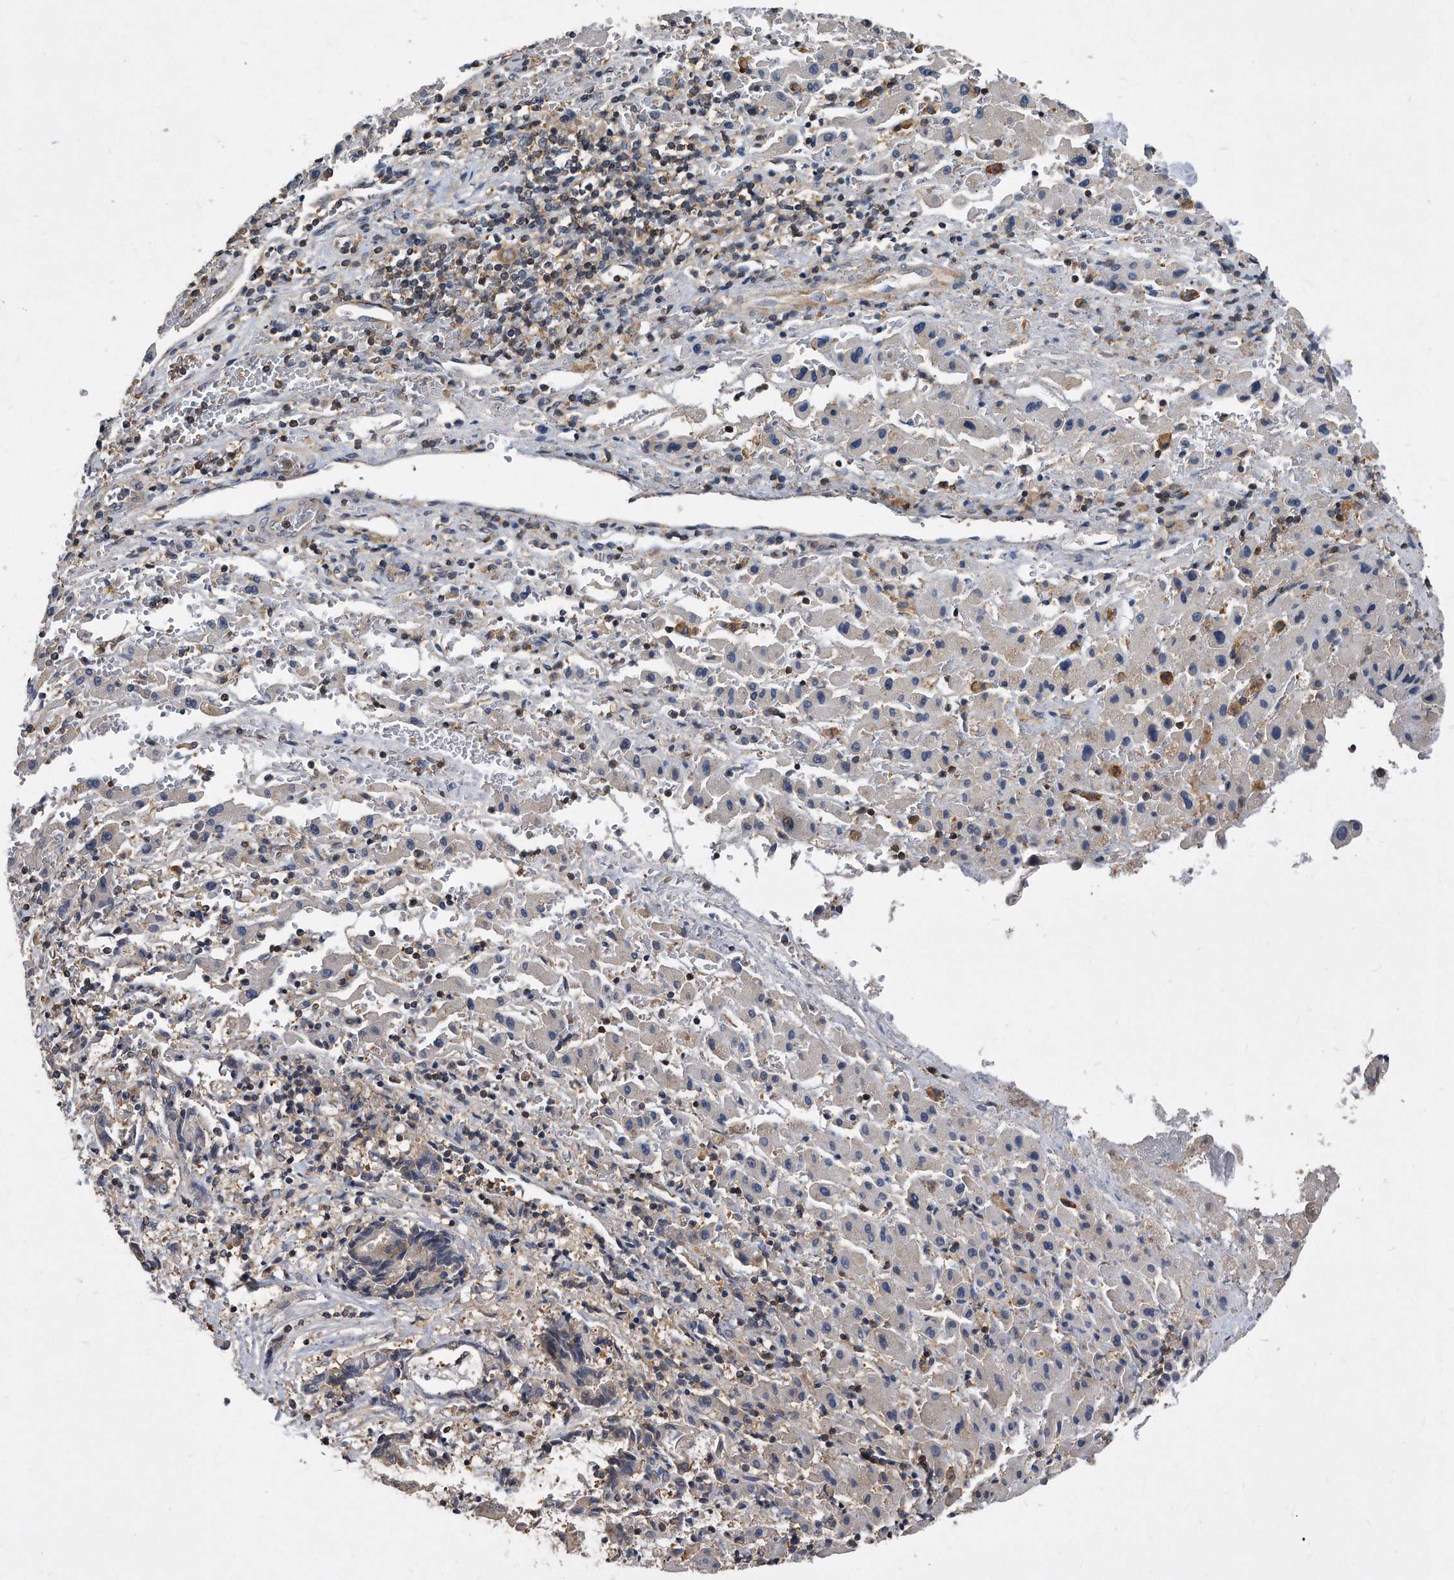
{"staining": {"intensity": "weak", "quantity": "25%-75%", "location": "cytoplasmic/membranous"}, "tissue": "liver cancer", "cell_type": "Tumor cells", "image_type": "cancer", "snomed": [{"axis": "morphology", "description": "Cholangiocarcinoma"}, {"axis": "topography", "description": "Liver"}], "caption": "DAB (3,3'-diaminobenzidine) immunohistochemical staining of cholangiocarcinoma (liver) shows weak cytoplasmic/membranous protein expression in approximately 25%-75% of tumor cells.", "gene": "ATG5", "patient": {"sex": "male", "age": 57}}